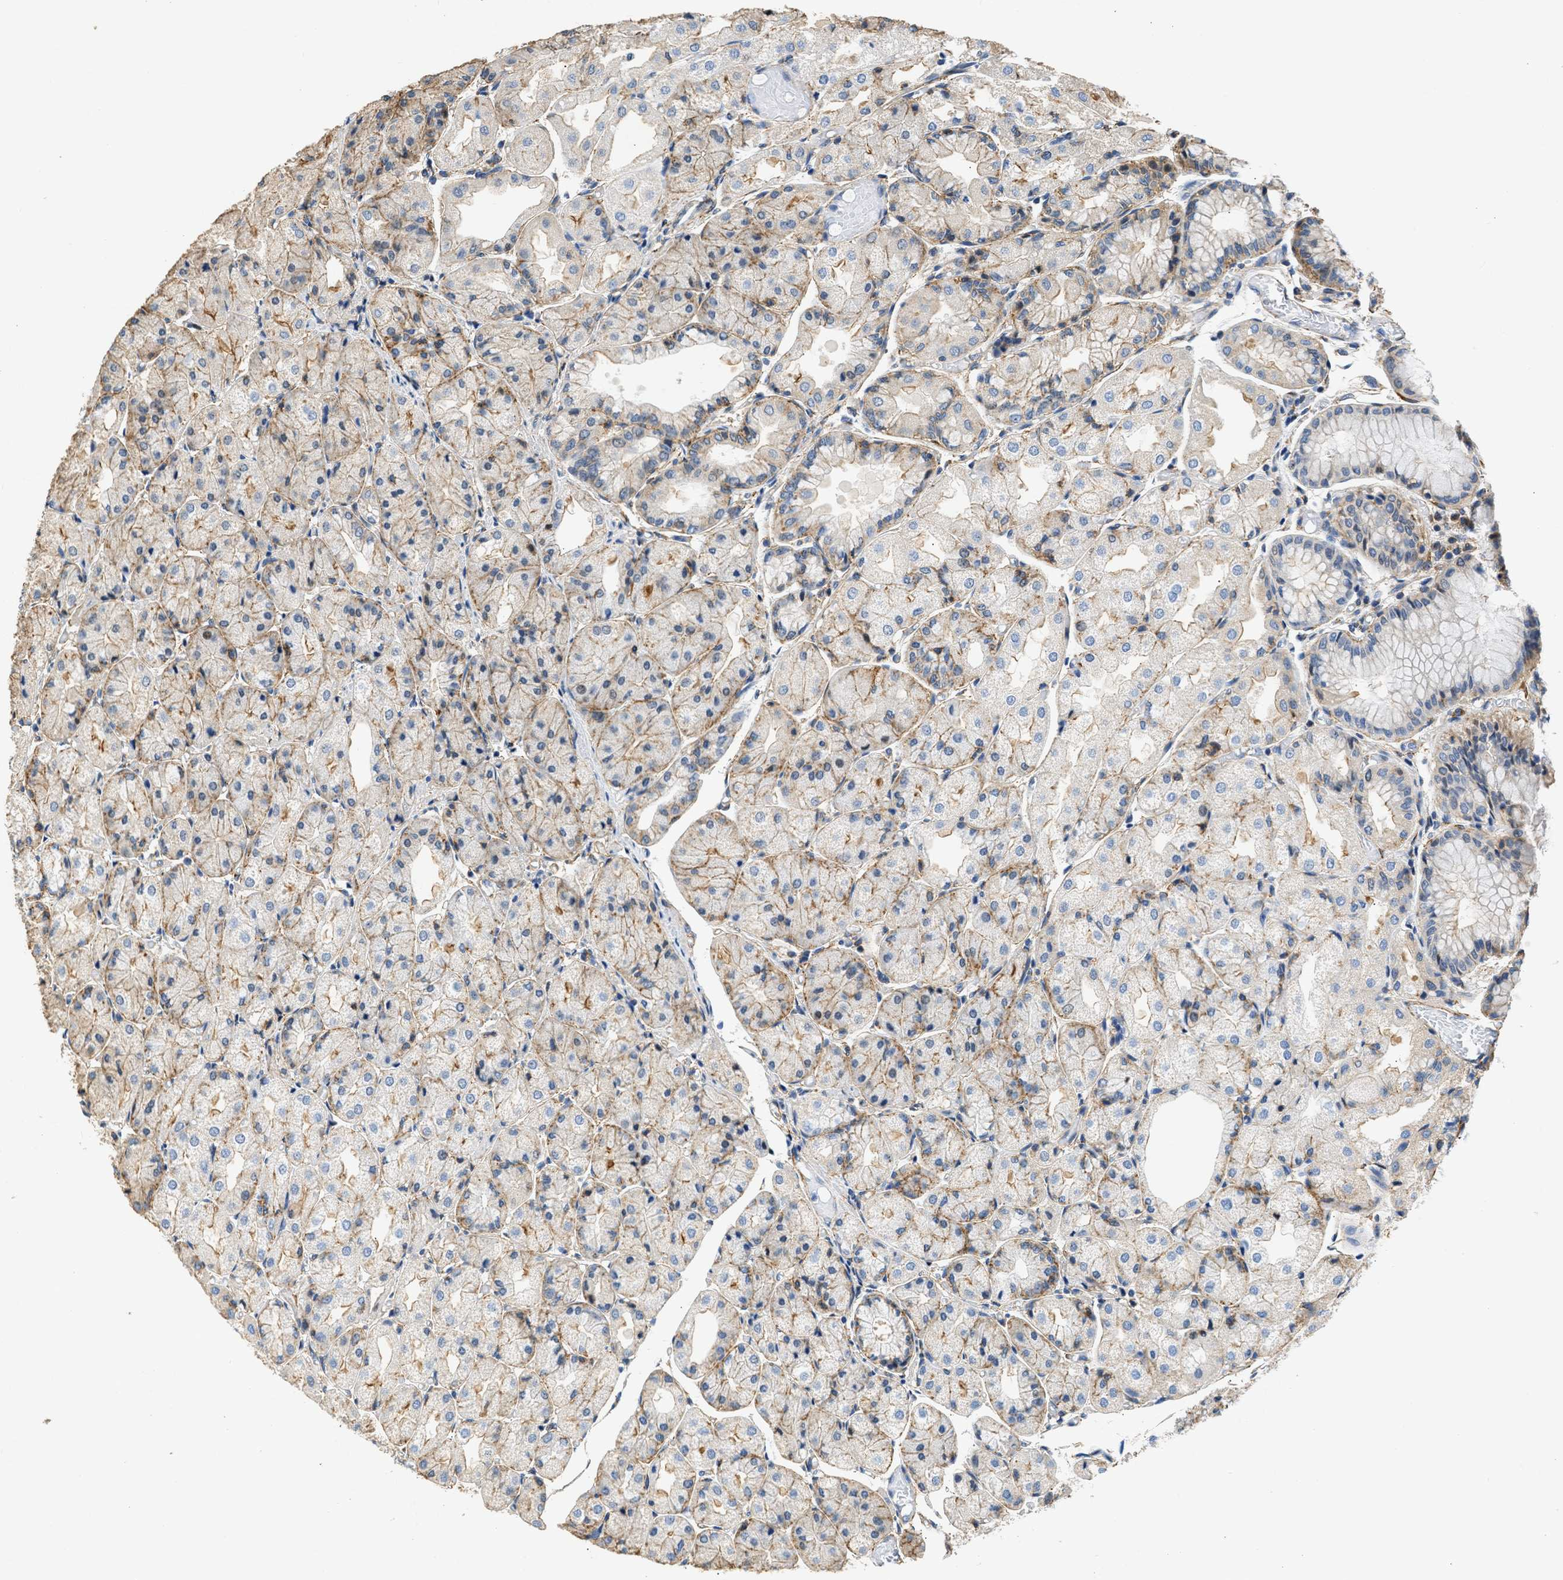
{"staining": {"intensity": "moderate", "quantity": "<25%", "location": "cytoplasmic/membranous"}, "tissue": "stomach", "cell_type": "Glandular cells", "image_type": "normal", "snomed": [{"axis": "morphology", "description": "Normal tissue, NOS"}, {"axis": "topography", "description": "Stomach, upper"}], "caption": "The photomicrograph exhibits immunohistochemical staining of benign stomach. There is moderate cytoplasmic/membranous expression is seen in about <25% of glandular cells.", "gene": "SEPTIN2", "patient": {"sex": "male", "age": 72}}